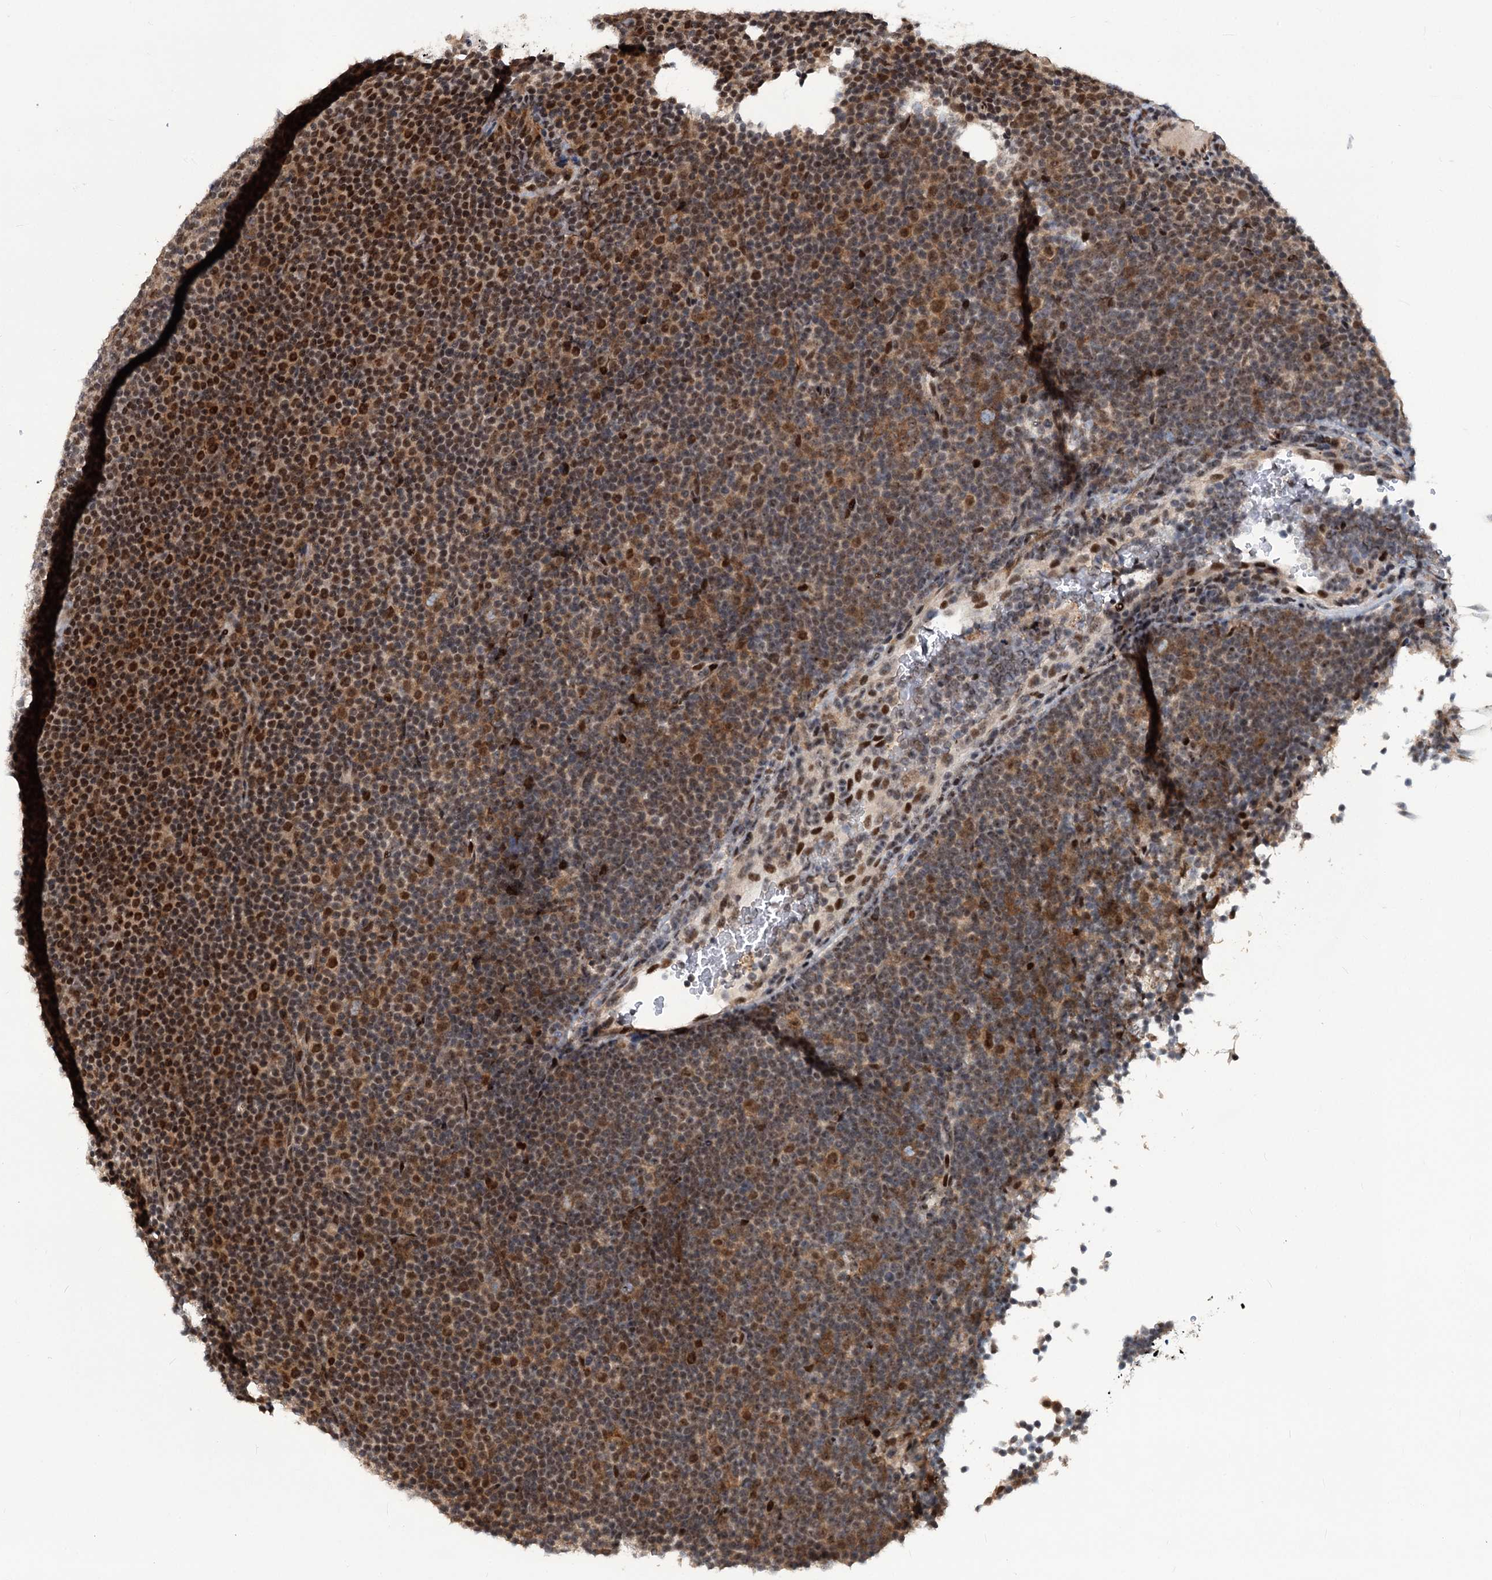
{"staining": {"intensity": "moderate", "quantity": ">75%", "location": "nuclear"}, "tissue": "lymphoma", "cell_type": "Tumor cells", "image_type": "cancer", "snomed": [{"axis": "morphology", "description": "Malignant lymphoma, non-Hodgkin's type, Low grade"}, {"axis": "topography", "description": "Lymph node"}], "caption": "Moderate nuclear positivity is identified in about >75% of tumor cells in lymphoma.", "gene": "PHF8", "patient": {"sex": "female", "age": 67}}